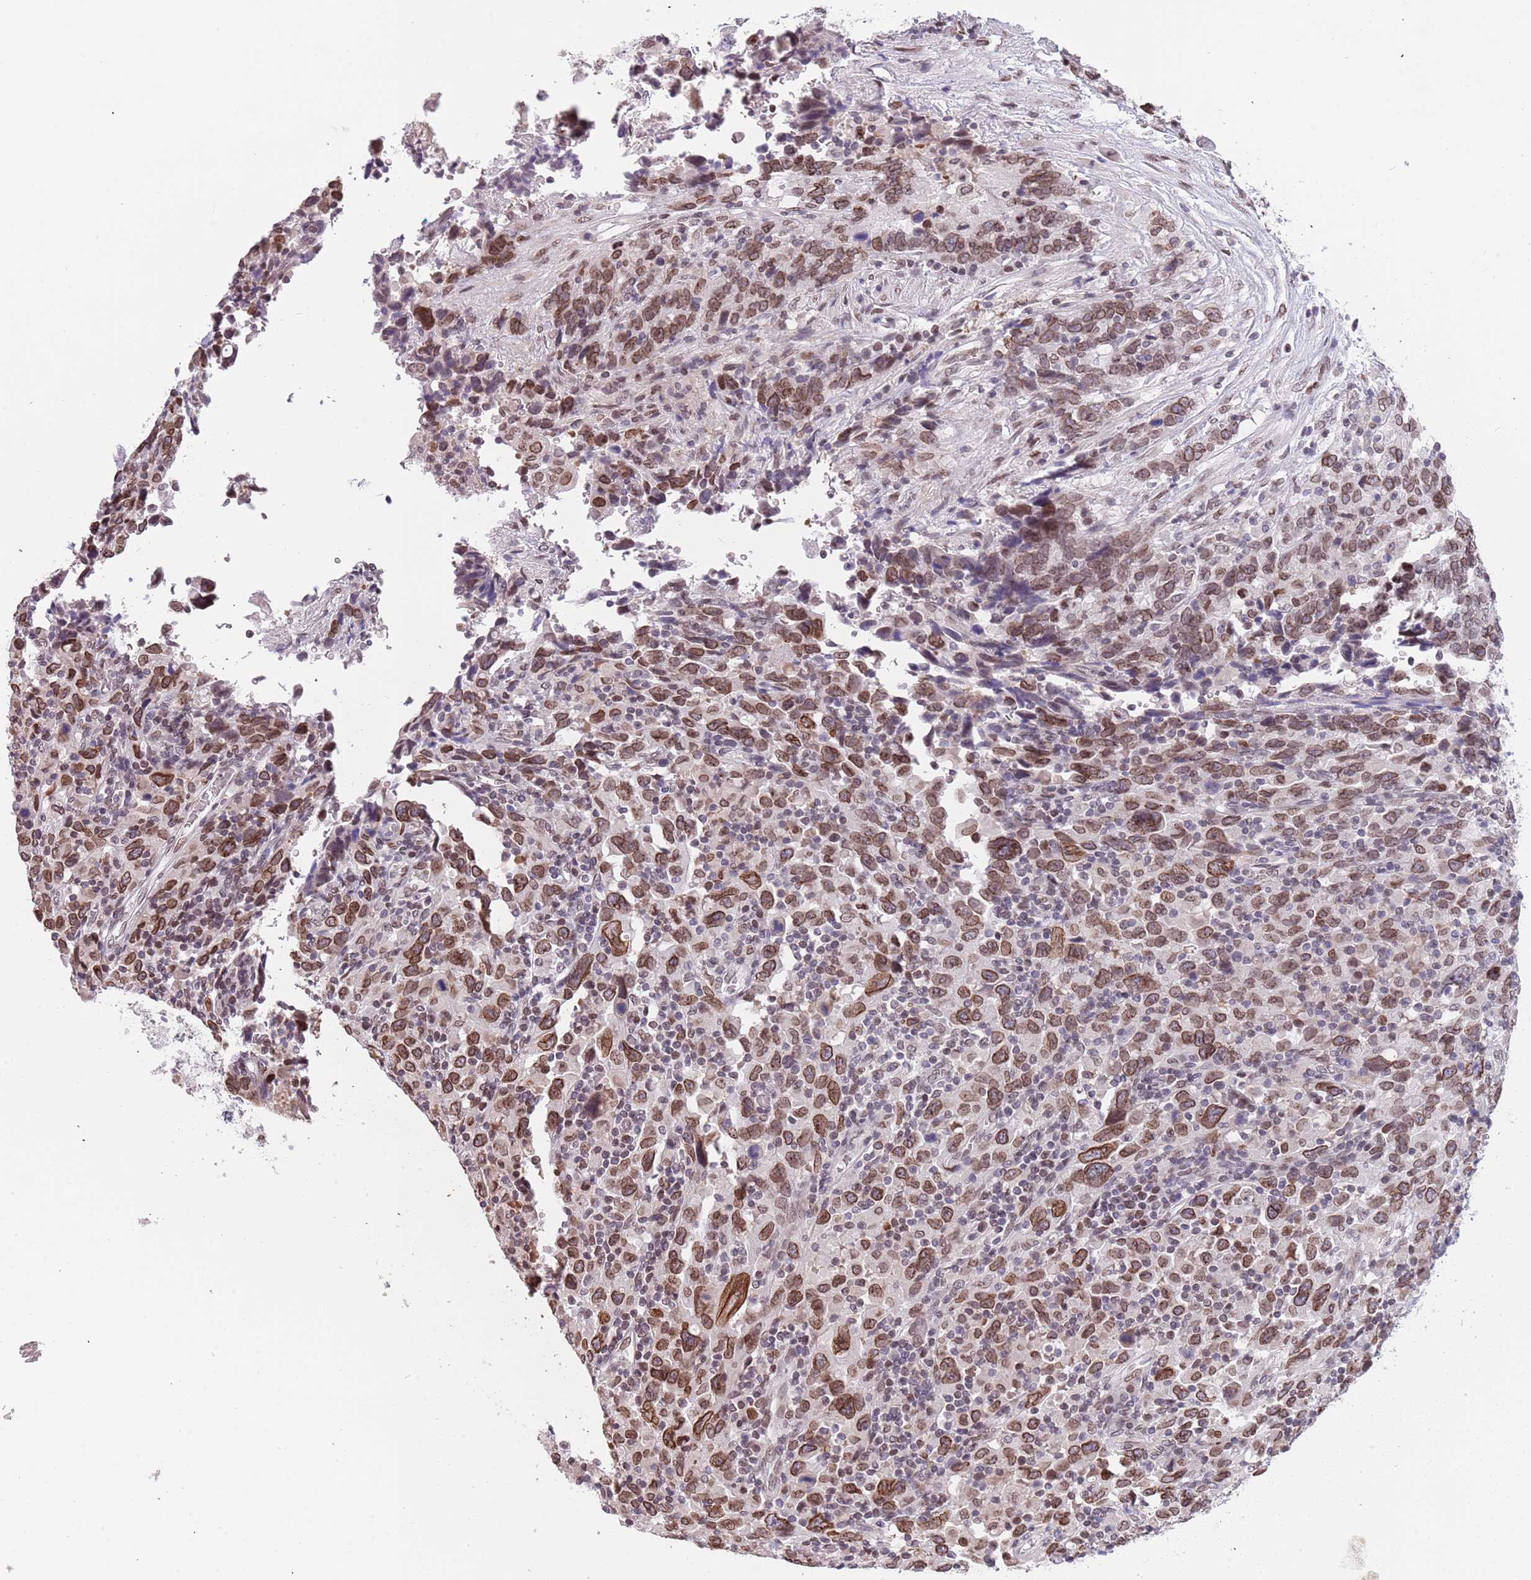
{"staining": {"intensity": "moderate", "quantity": ">75%", "location": "cytoplasmic/membranous,nuclear"}, "tissue": "urothelial cancer", "cell_type": "Tumor cells", "image_type": "cancer", "snomed": [{"axis": "morphology", "description": "Urothelial carcinoma, High grade"}, {"axis": "topography", "description": "Urinary bladder"}], "caption": "Immunohistochemical staining of urothelial carcinoma (high-grade) displays medium levels of moderate cytoplasmic/membranous and nuclear protein expression in approximately >75% of tumor cells.", "gene": "KLHDC2", "patient": {"sex": "male", "age": 61}}